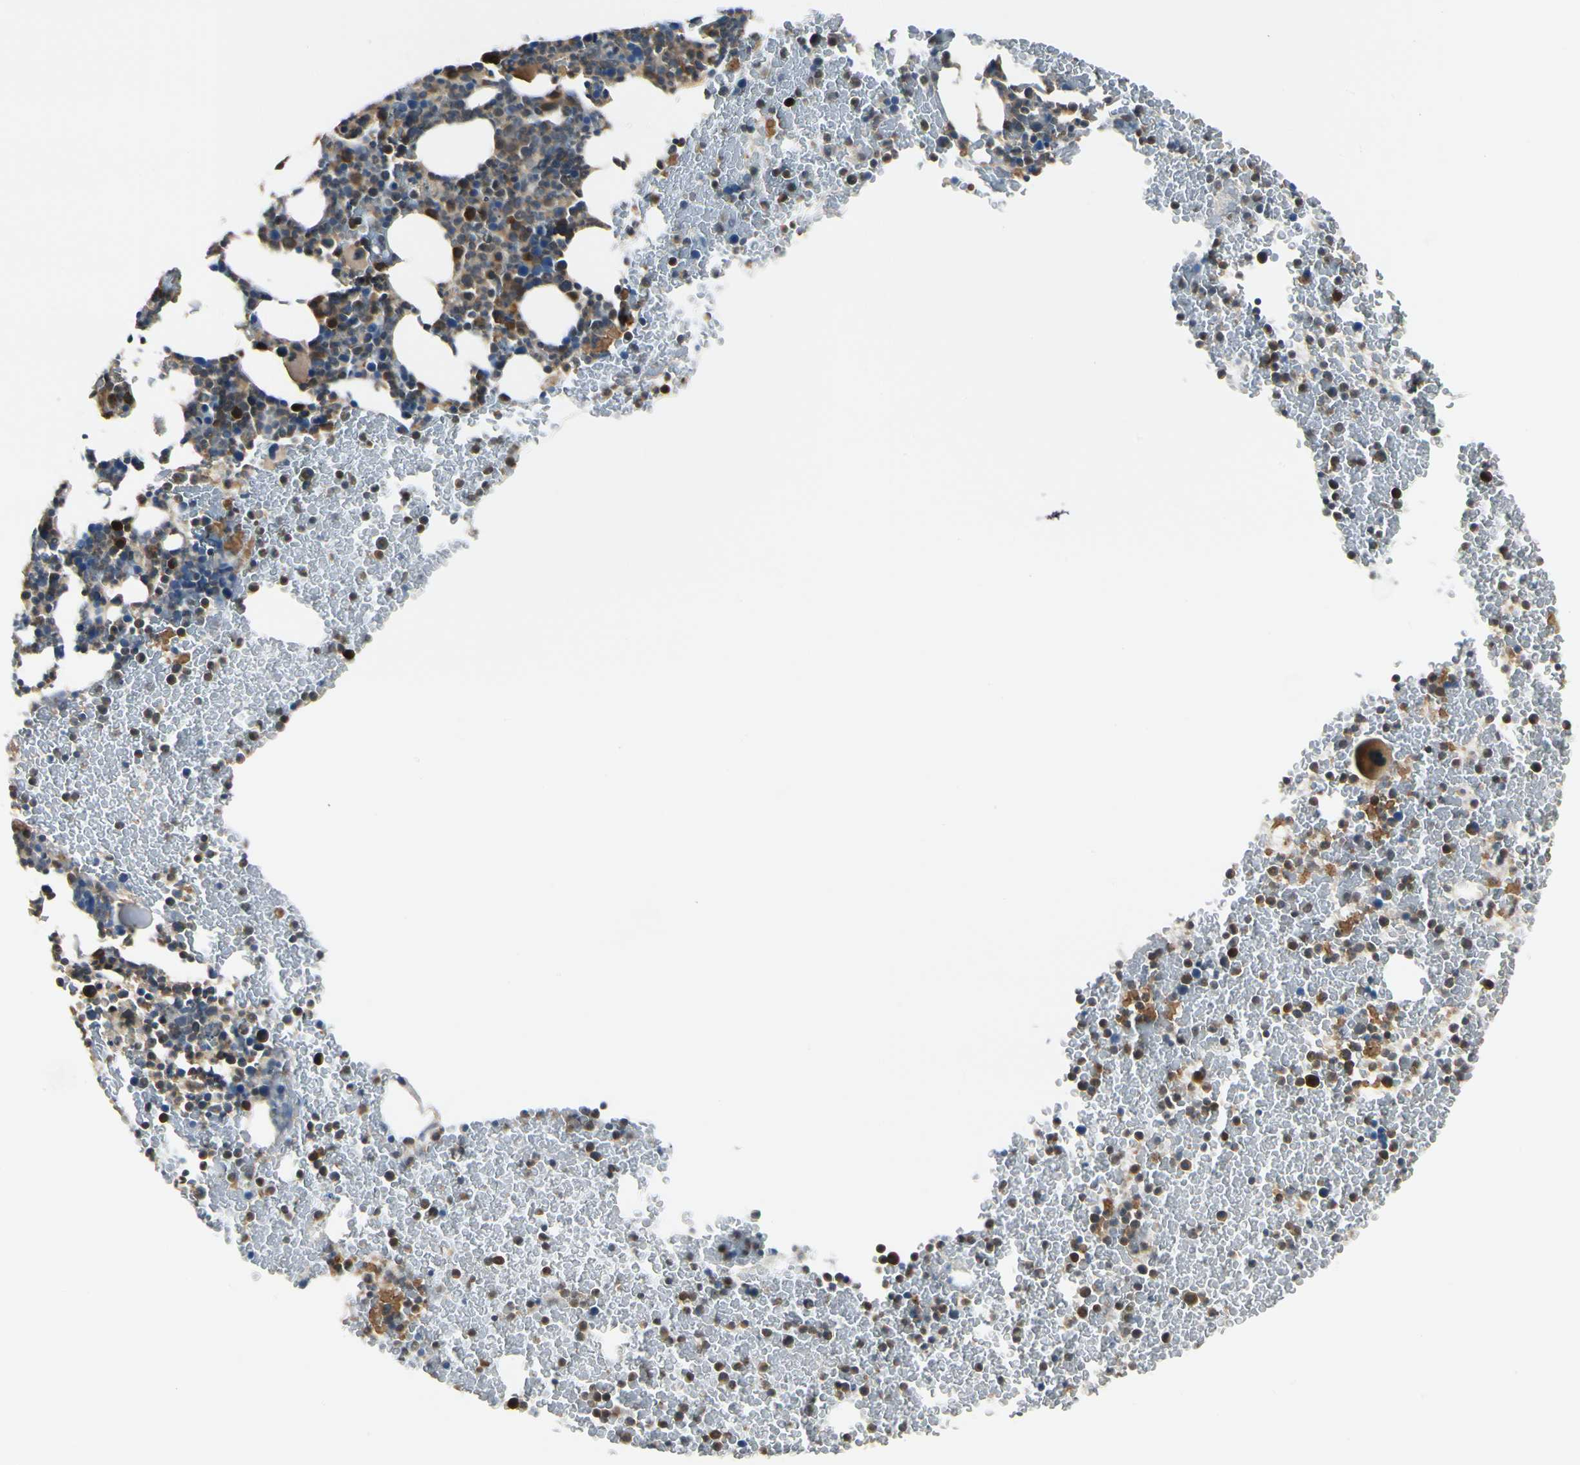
{"staining": {"intensity": "strong", "quantity": "25%-75%", "location": "cytoplasmic/membranous,nuclear"}, "tissue": "bone marrow", "cell_type": "Hematopoietic cells", "image_type": "normal", "snomed": [{"axis": "morphology", "description": "Normal tissue, NOS"}, {"axis": "topography", "description": "Bone marrow"}], "caption": "This micrograph displays IHC staining of unremarkable human bone marrow, with high strong cytoplasmic/membranous,nuclear staining in approximately 25%-75% of hematopoietic cells.", "gene": "NME1", "patient": {"sex": "female", "age": 52}}